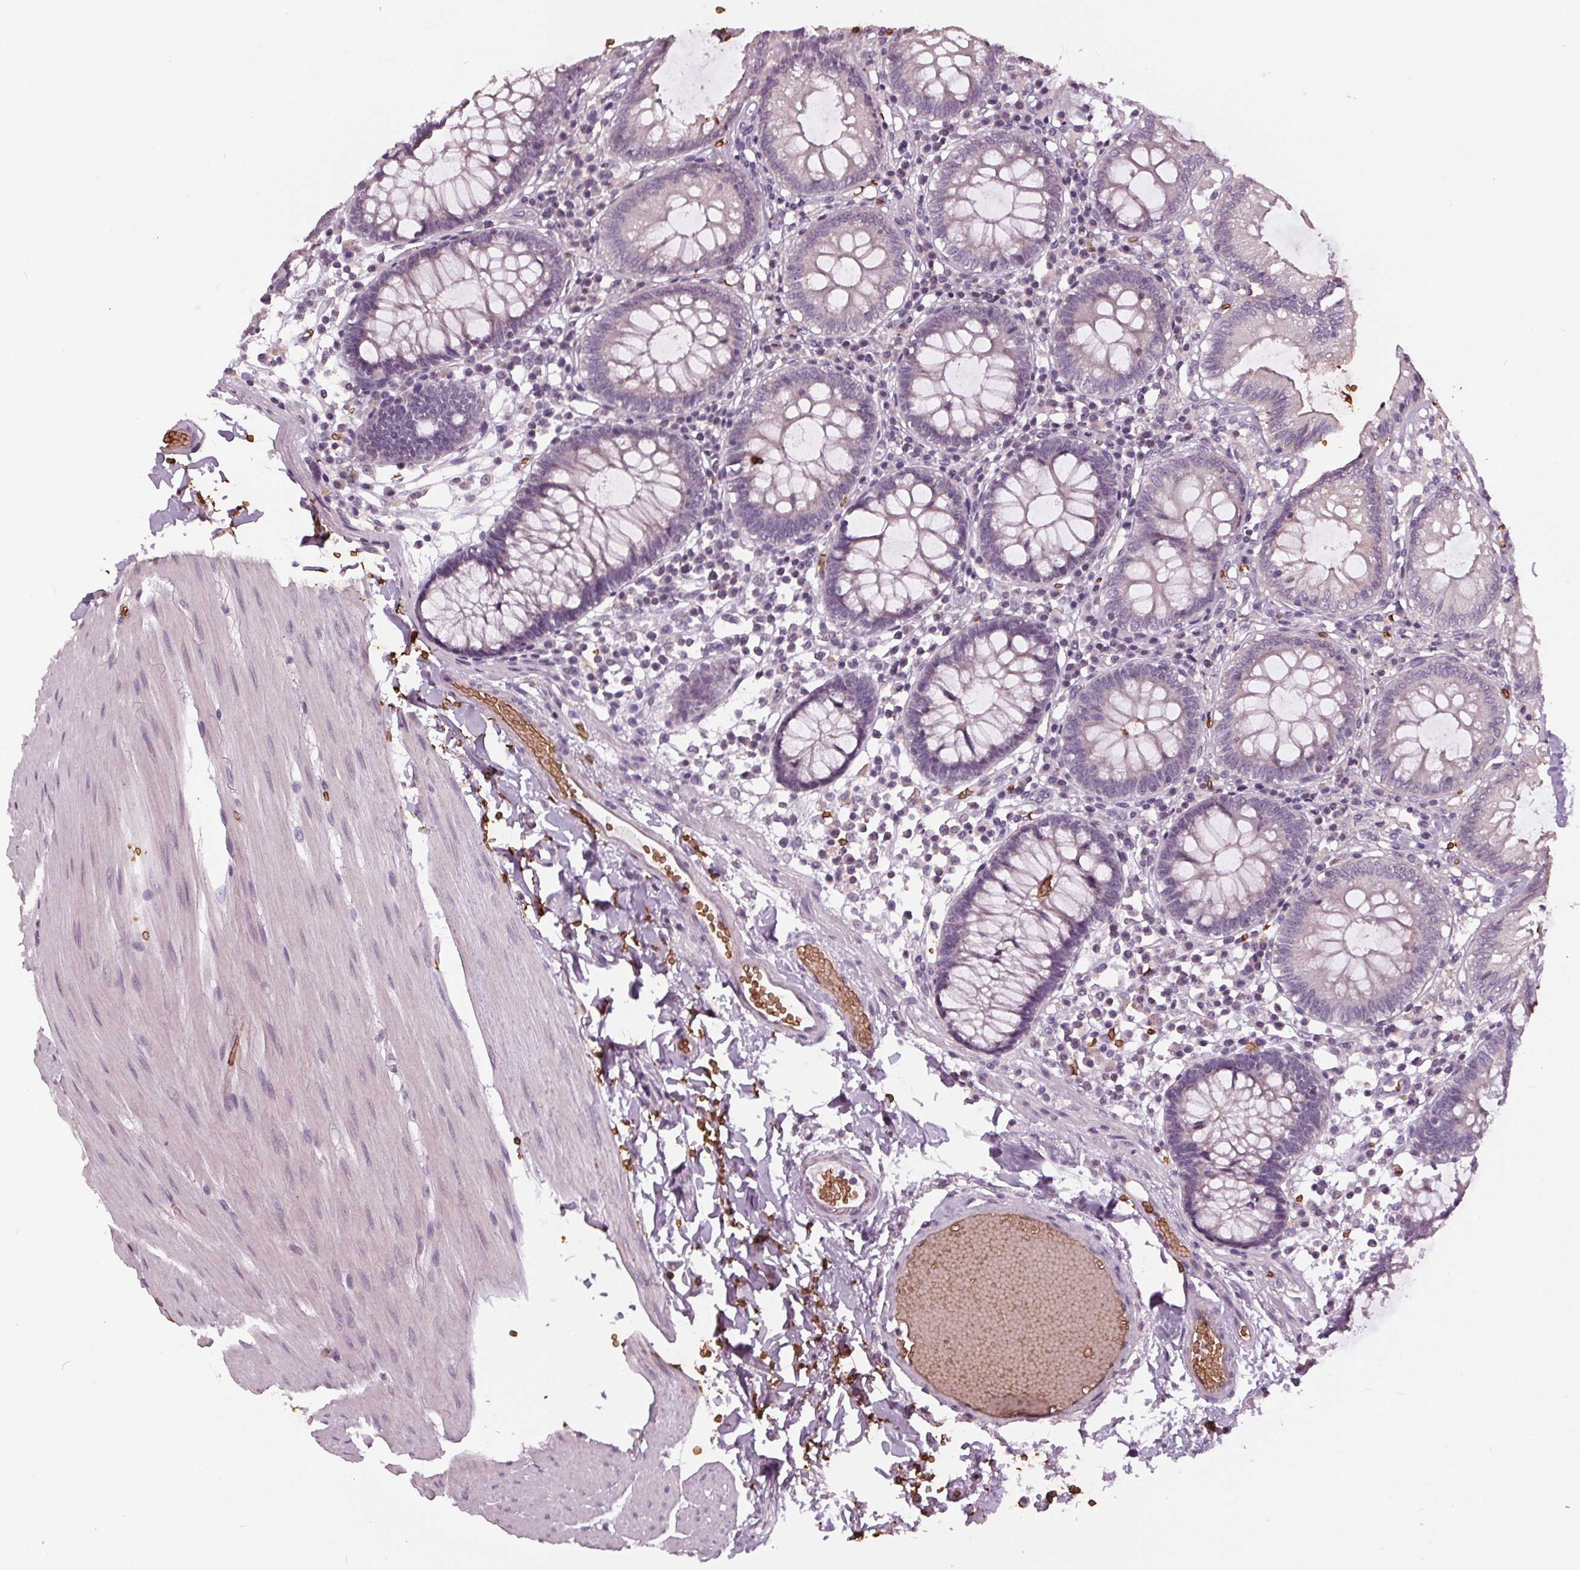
{"staining": {"intensity": "negative", "quantity": "none", "location": "none"}, "tissue": "colon", "cell_type": "Endothelial cells", "image_type": "normal", "snomed": [{"axis": "morphology", "description": "Normal tissue, NOS"}, {"axis": "morphology", "description": "Adenocarcinoma, NOS"}, {"axis": "topography", "description": "Colon"}], "caption": "This is a histopathology image of immunohistochemistry staining of benign colon, which shows no staining in endothelial cells. (DAB (3,3'-diaminobenzidine) immunohistochemistry with hematoxylin counter stain).", "gene": "SLC4A1", "patient": {"sex": "male", "age": 83}}